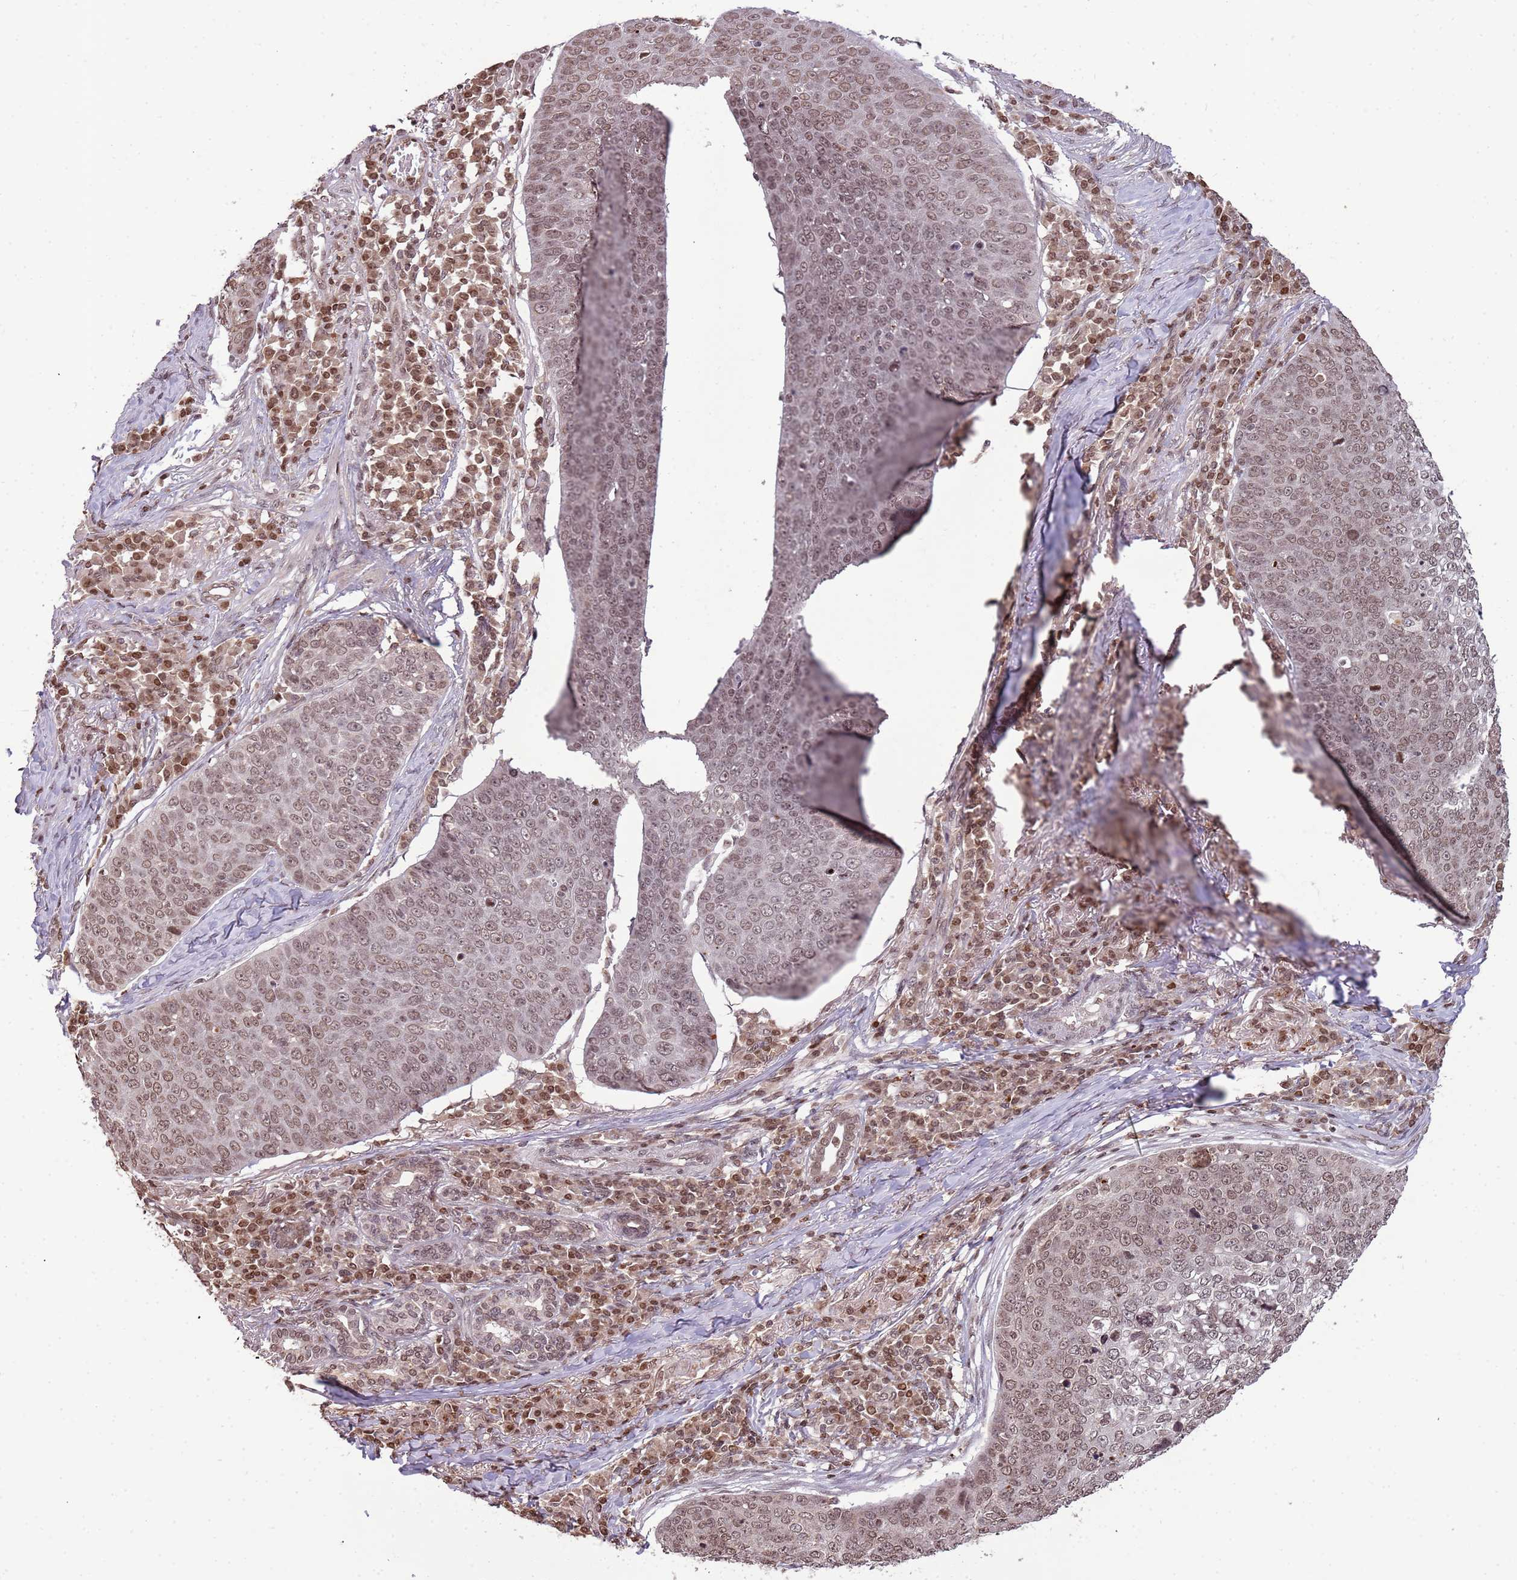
{"staining": {"intensity": "weak", "quantity": ">75%", "location": "nuclear"}, "tissue": "skin cancer", "cell_type": "Tumor cells", "image_type": "cancer", "snomed": [{"axis": "morphology", "description": "Squamous cell carcinoma, NOS"}, {"axis": "topography", "description": "Skin"}], "caption": "Squamous cell carcinoma (skin) was stained to show a protein in brown. There is low levels of weak nuclear expression in approximately >75% of tumor cells. The staining was performed using DAB (3,3'-diaminobenzidine) to visualize the protein expression in brown, while the nuclei were stained in blue with hematoxylin (Magnification: 20x).", "gene": "SAMSN1", "patient": {"sex": "male", "age": 71}}